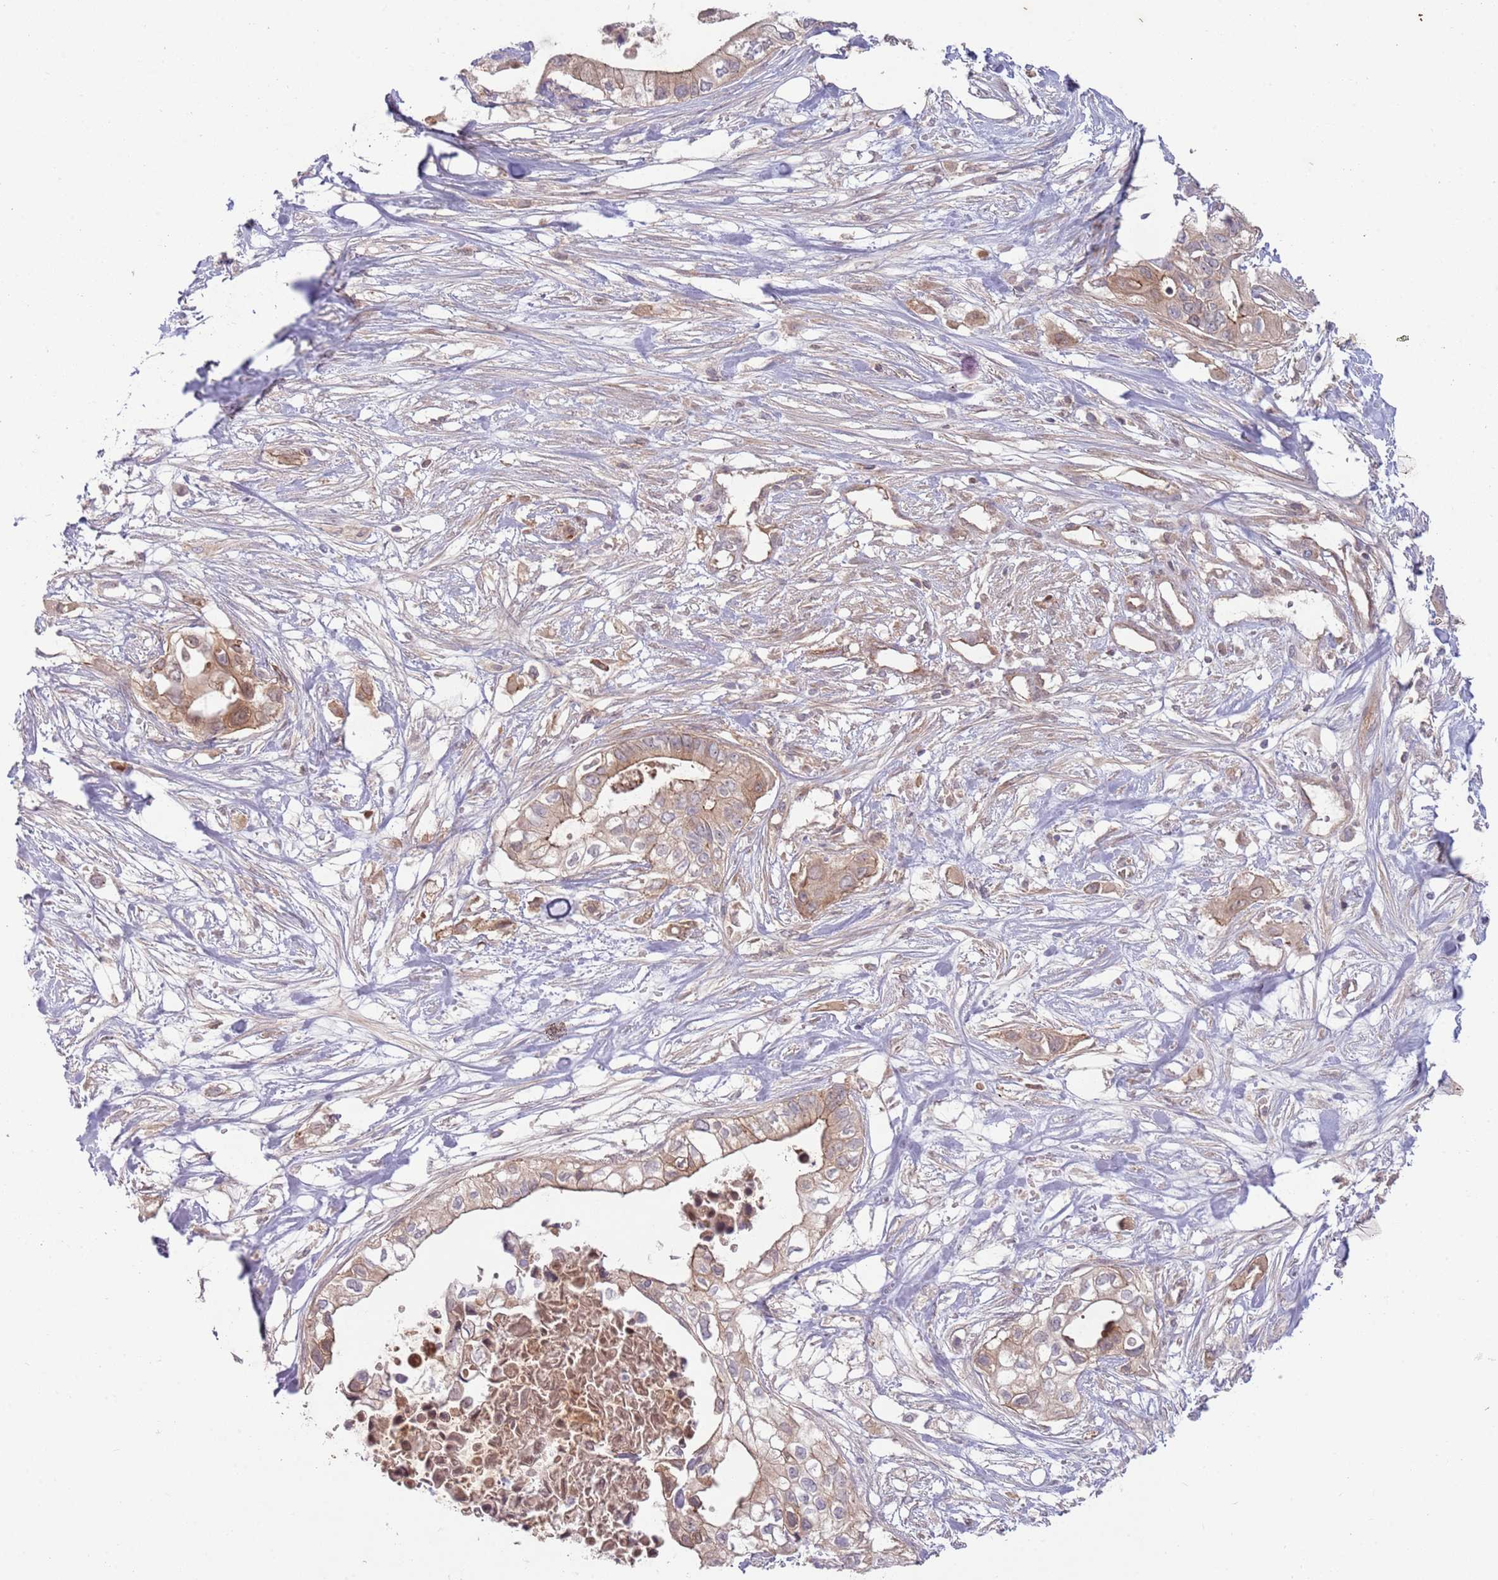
{"staining": {"intensity": "weak", "quantity": ">75%", "location": "cytoplasmic/membranous"}, "tissue": "pancreatic cancer", "cell_type": "Tumor cells", "image_type": "cancer", "snomed": [{"axis": "morphology", "description": "Adenocarcinoma, NOS"}, {"axis": "topography", "description": "Pancreas"}], "caption": "About >75% of tumor cells in pancreatic adenocarcinoma display weak cytoplasmic/membranous protein positivity as visualized by brown immunohistochemical staining.", "gene": "SAV1", "patient": {"sex": "female", "age": 63}}